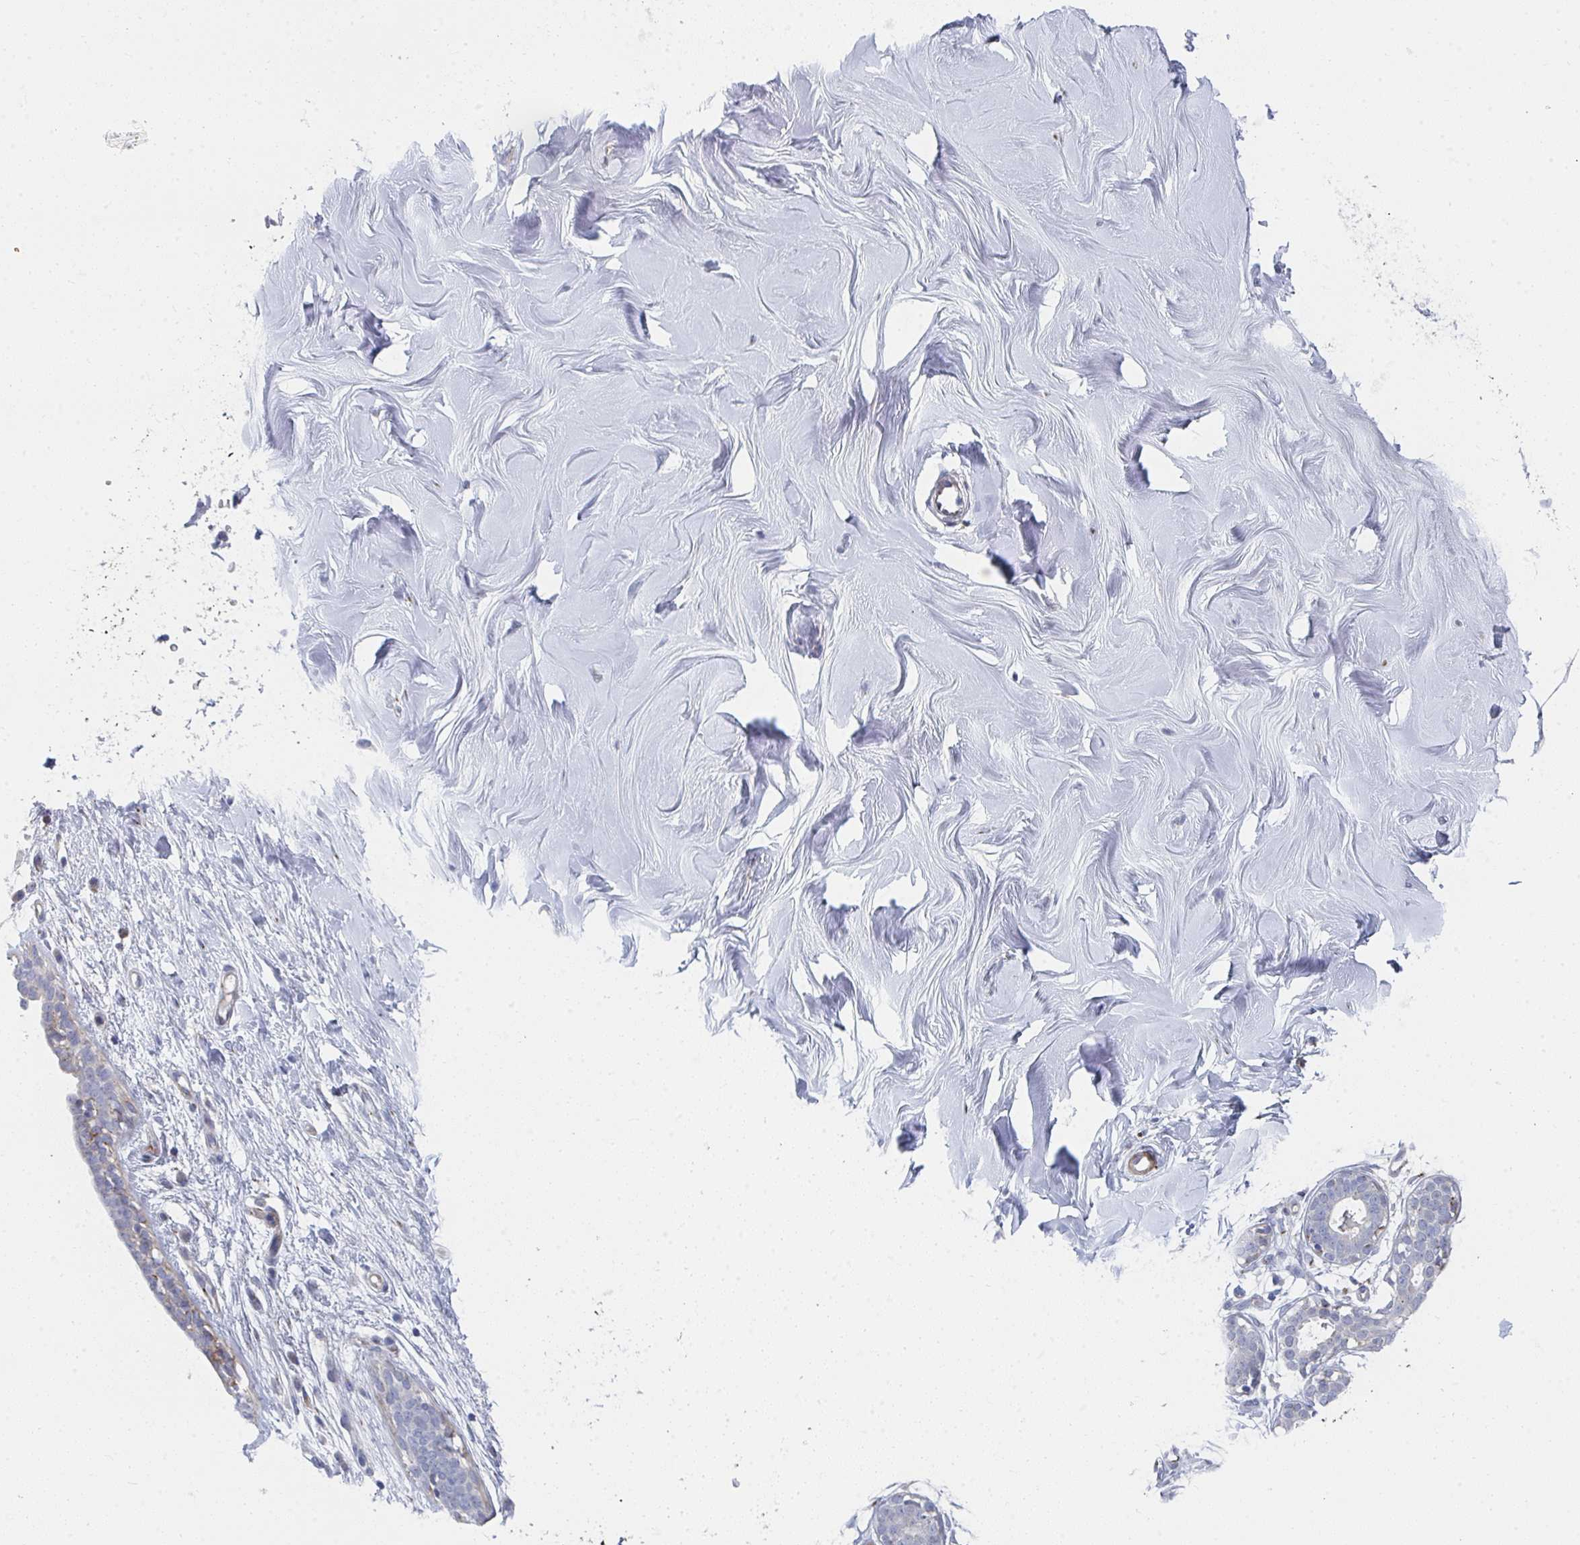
{"staining": {"intensity": "negative", "quantity": "none", "location": "none"}, "tissue": "breast", "cell_type": "Adipocytes", "image_type": "normal", "snomed": [{"axis": "morphology", "description": "Normal tissue, NOS"}, {"axis": "topography", "description": "Breast"}], "caption": "Immunohistochemical staining of benign human breast exhibits no significant staining in adipocytes.", "gene": "PSMG1", "patient": {"sex": "female", "age": 27}}